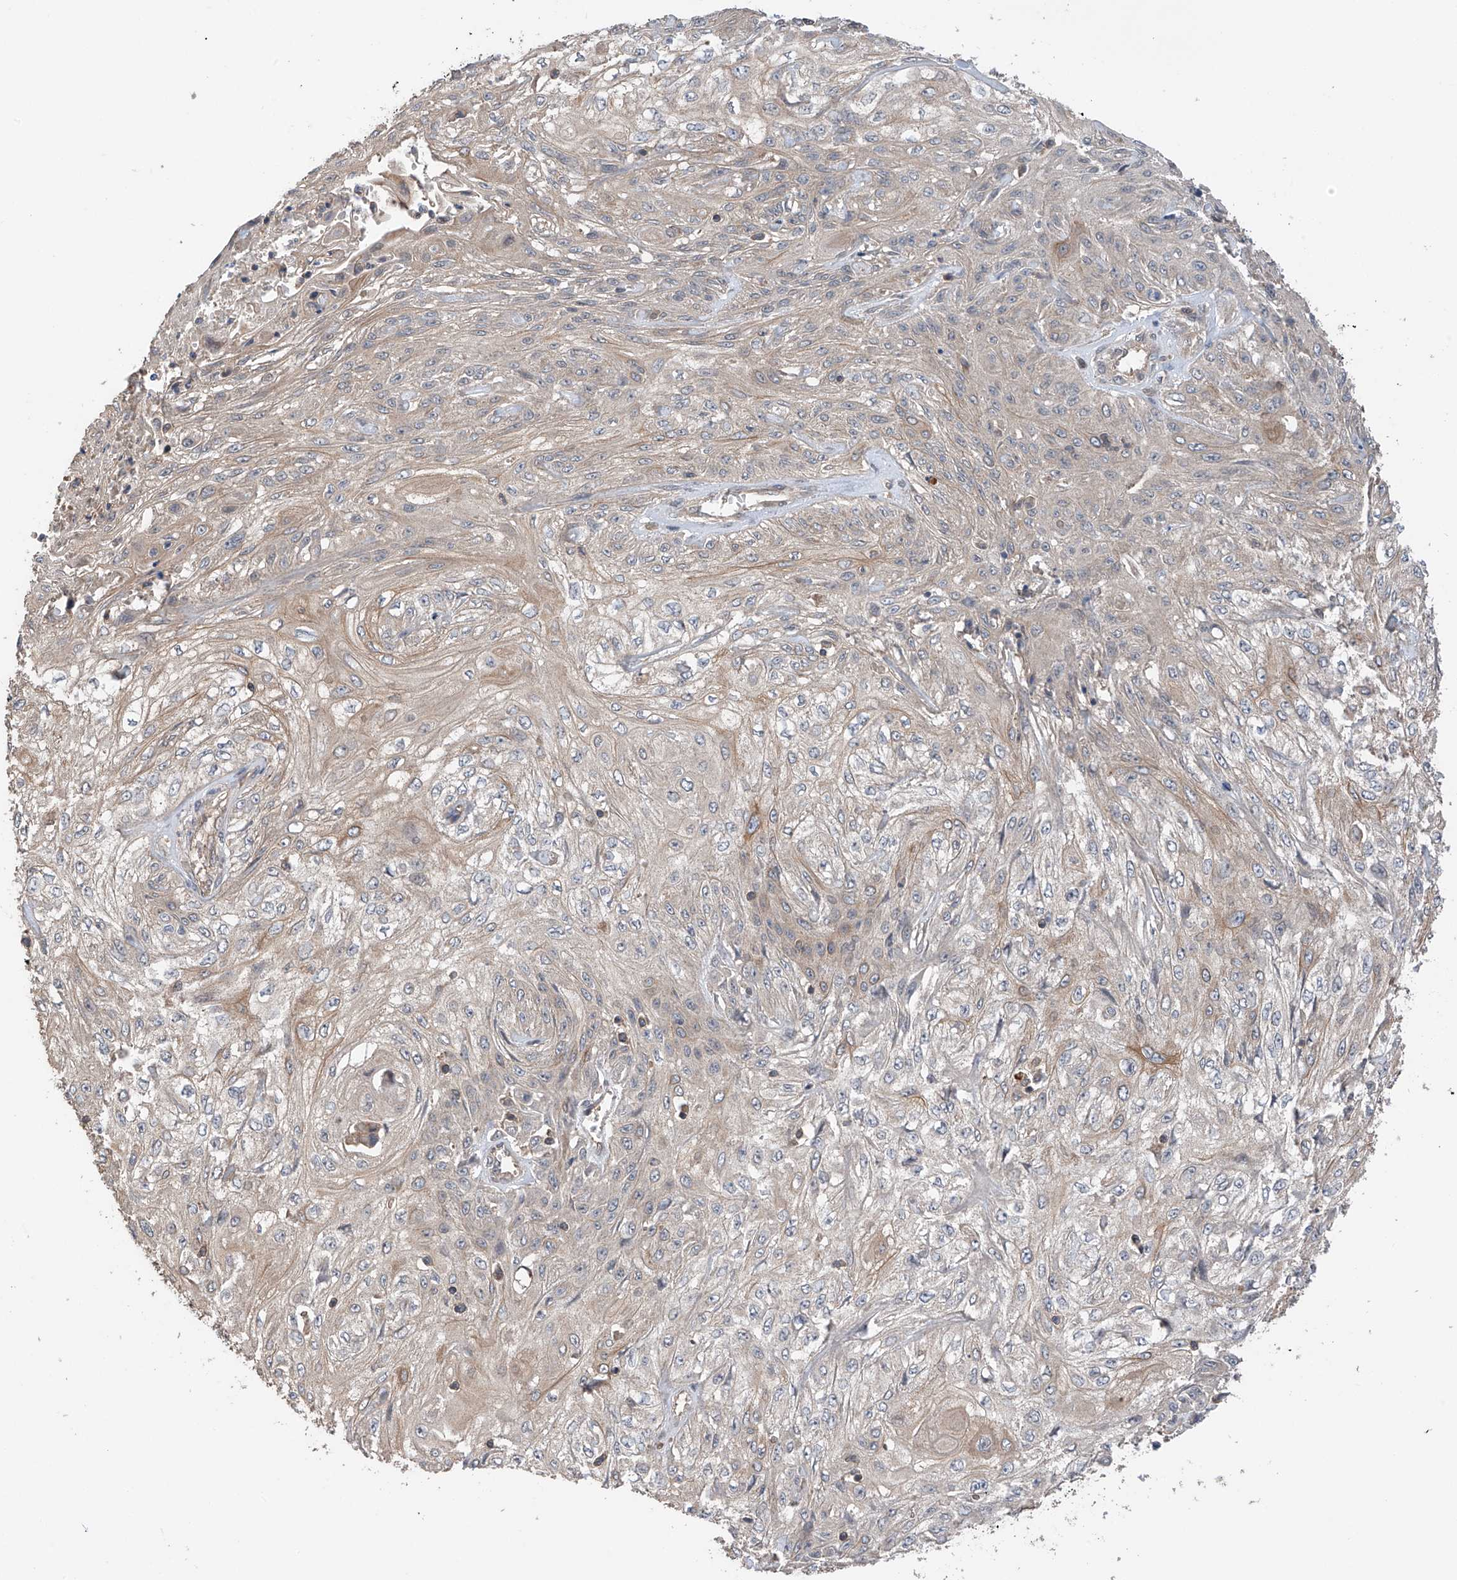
{"staining": {"intensity": "weak", "quantity": "<25%", "location": "cytoplasmic/membranous"}, "tissue": "skin cancer", "cell_type": "Tumor cells", "image_type": "cancer", "snomed": [{"axis": "morphology", "description": "Squamous cell carcinoma, NOS"}, {"axis": "morphology", "description": "Squamous cell carcinoma, metastatic, NOS"}, {"axis": "topography", "description": "Skin"}, {"axis": "topography", "description": "Lymph node"}], "caption": "The immunohistochemistry (IHC) histopathology image has no significant staining in tumor cells of metastatic squamous cell carcinoma (skin) tissue.", "gene": "RPAIN", "patient": {"sex": "male", "age": 75}}